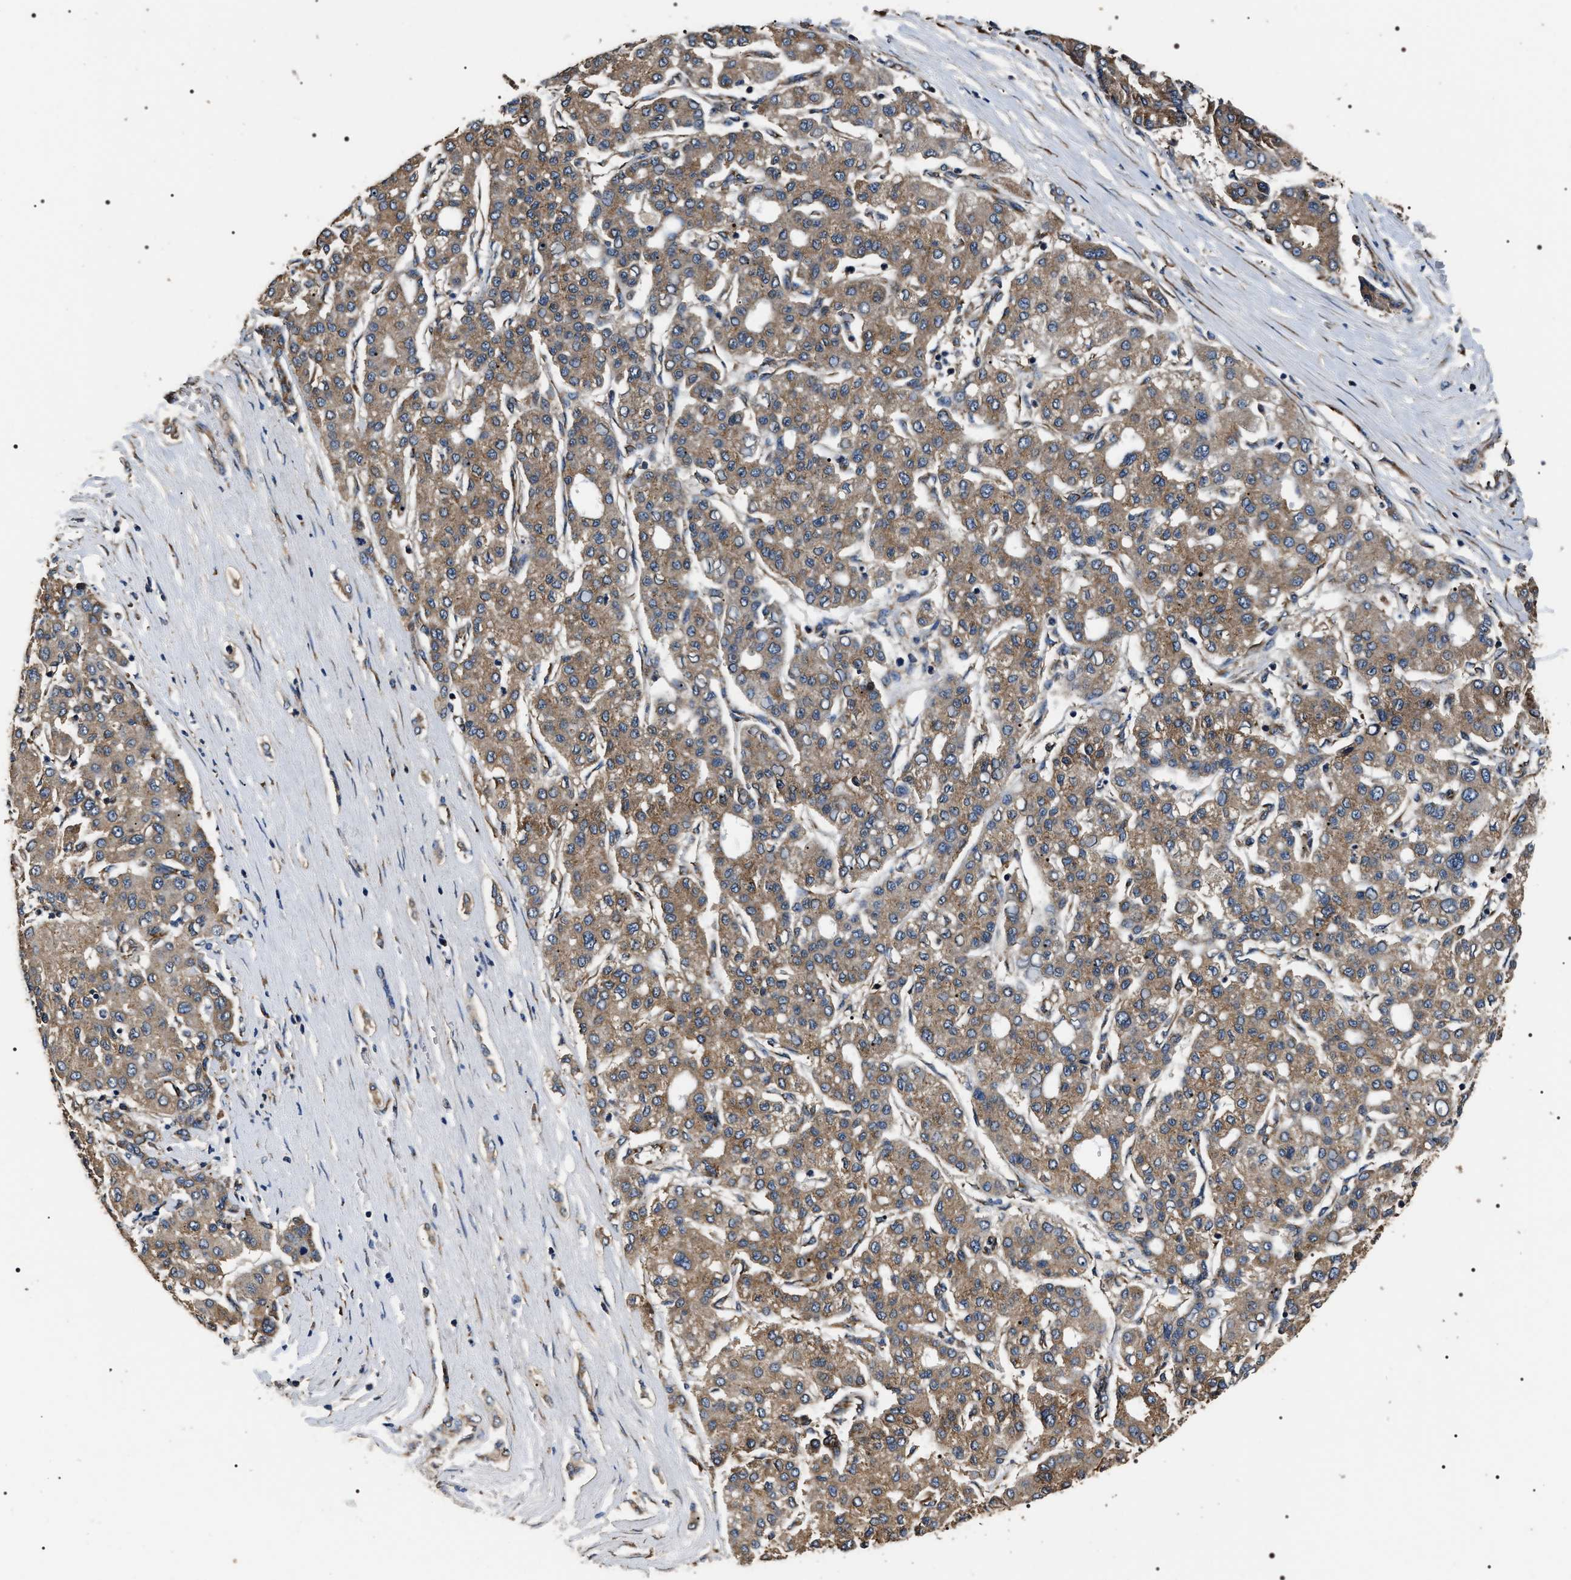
{"staining": {"intensity": "moderate", "quantity": ">75%", "location": "cytoplasmic/membranous"}, "tissue": "liver cancer", "cell_type": "Tumor cells", "image_type": "cancer", "snomed": [{"axis": "morphology", "description": "Carcinoma, Hepatocellular, NOS"}, {"axis": "topography", "description": "Liver"}], "caption": "Immunohistochemical staining of liver hepatocellular carcinoma demonstrates moderate cytoplasmic/membranous protein expression in approximately >75% of tumor cells. Immunohistochemistry stains the protein of interest in brown and the nuclei are stained blue.", "gene": "KTN1", "patient": {"sex": "male", "age": 65}}